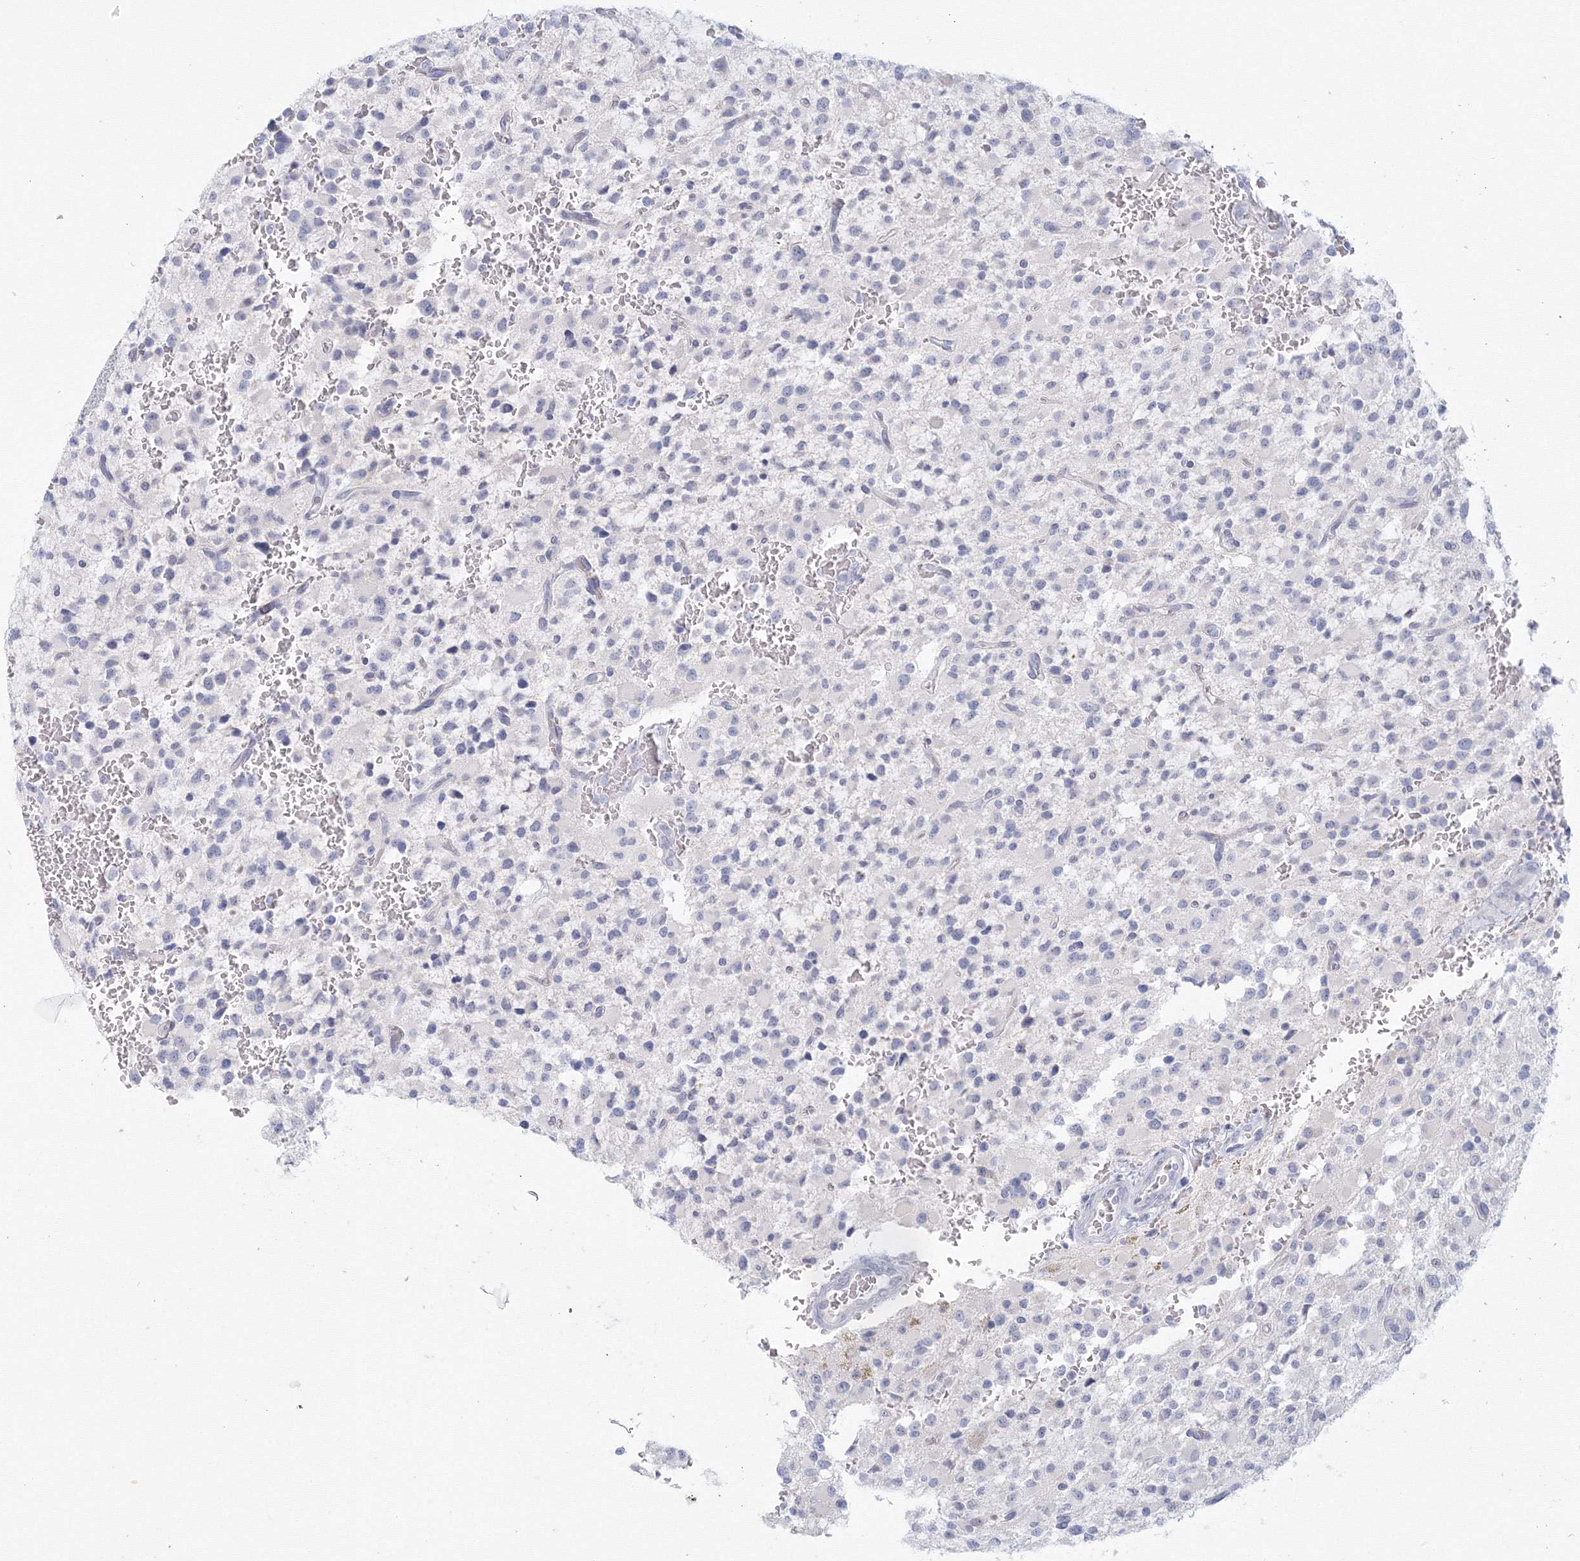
{"staining": {"intensity": "negative", "quantity": "none", "location": "none"}, "tissue": "glioma", "cell_type": "Tumor cells", "image_type": "cancer", "snomed": [{"axis": "morphology", "description": "Glioma, malignant, High grade"}, {"axis": "topography", "description": "Brain"}], "caption": "The photomicrograph reveals no significant positivity in tumor cells of glioma. (Brightfield microscopy of DAB (3,3'-diaminobenzidine) IHC at high magnification).", "gene": "TACC2", "patient": {"sex": "male", "age": 34}}